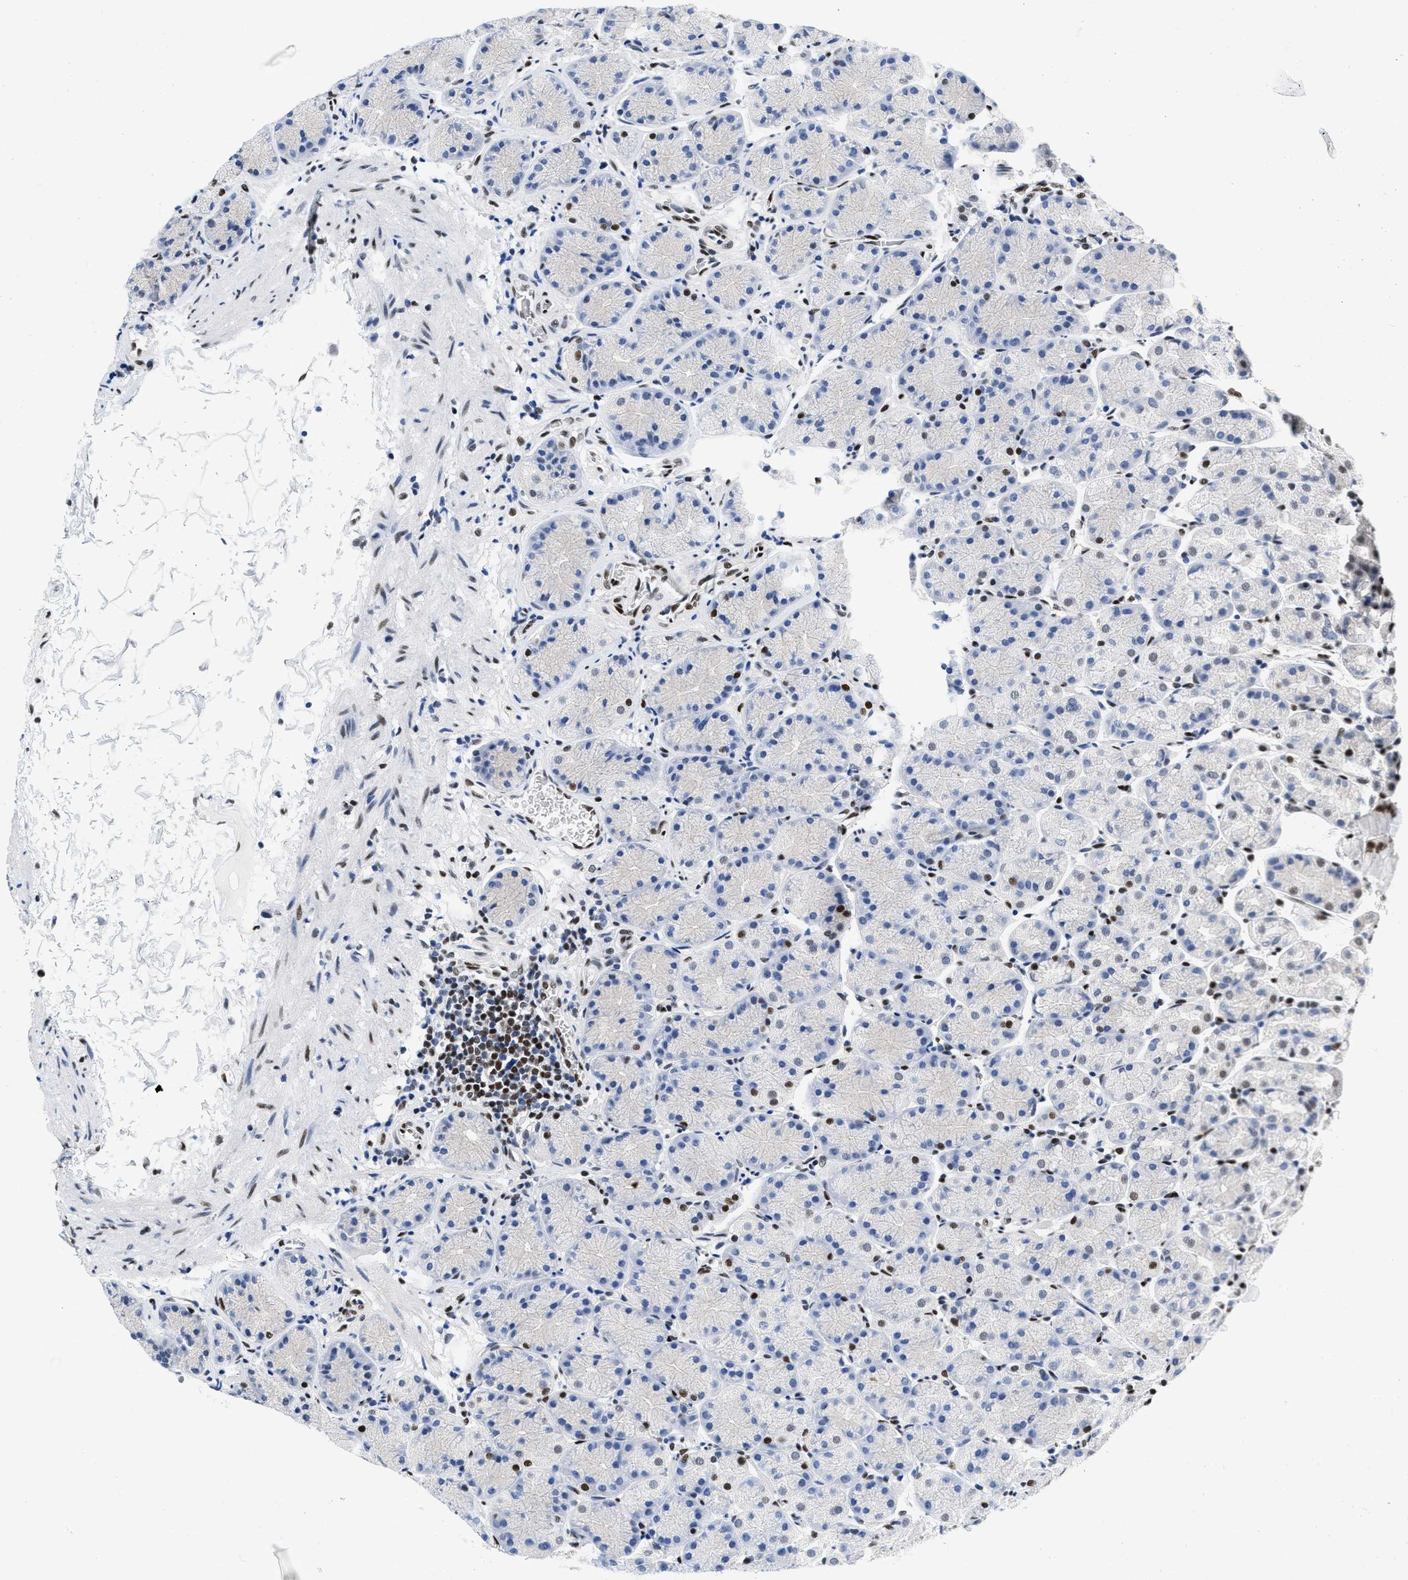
{"staining": {"intensity": "strong", "quantity": "<25%", "location": "nuclear"}, "tissue": "stomach", "cell_type": "Glandular cells", "image_type": "normal", "snomed": [{"axis": "morphology", "description": "Normal tissue, NOS"}, {"axis": "topography", "description": "Stomach"}], "caption": "Immunohistochemistry (IHC) photomicrograph of benign stomach: stomach stained using immunohistochemistry displays medium levels of strong protein expression localized specifically in the nuclear of glandular cells, appearing as a nuclear brown color.", "gene": "CREB1", "patient": {"sex": "male", "age": 42}}